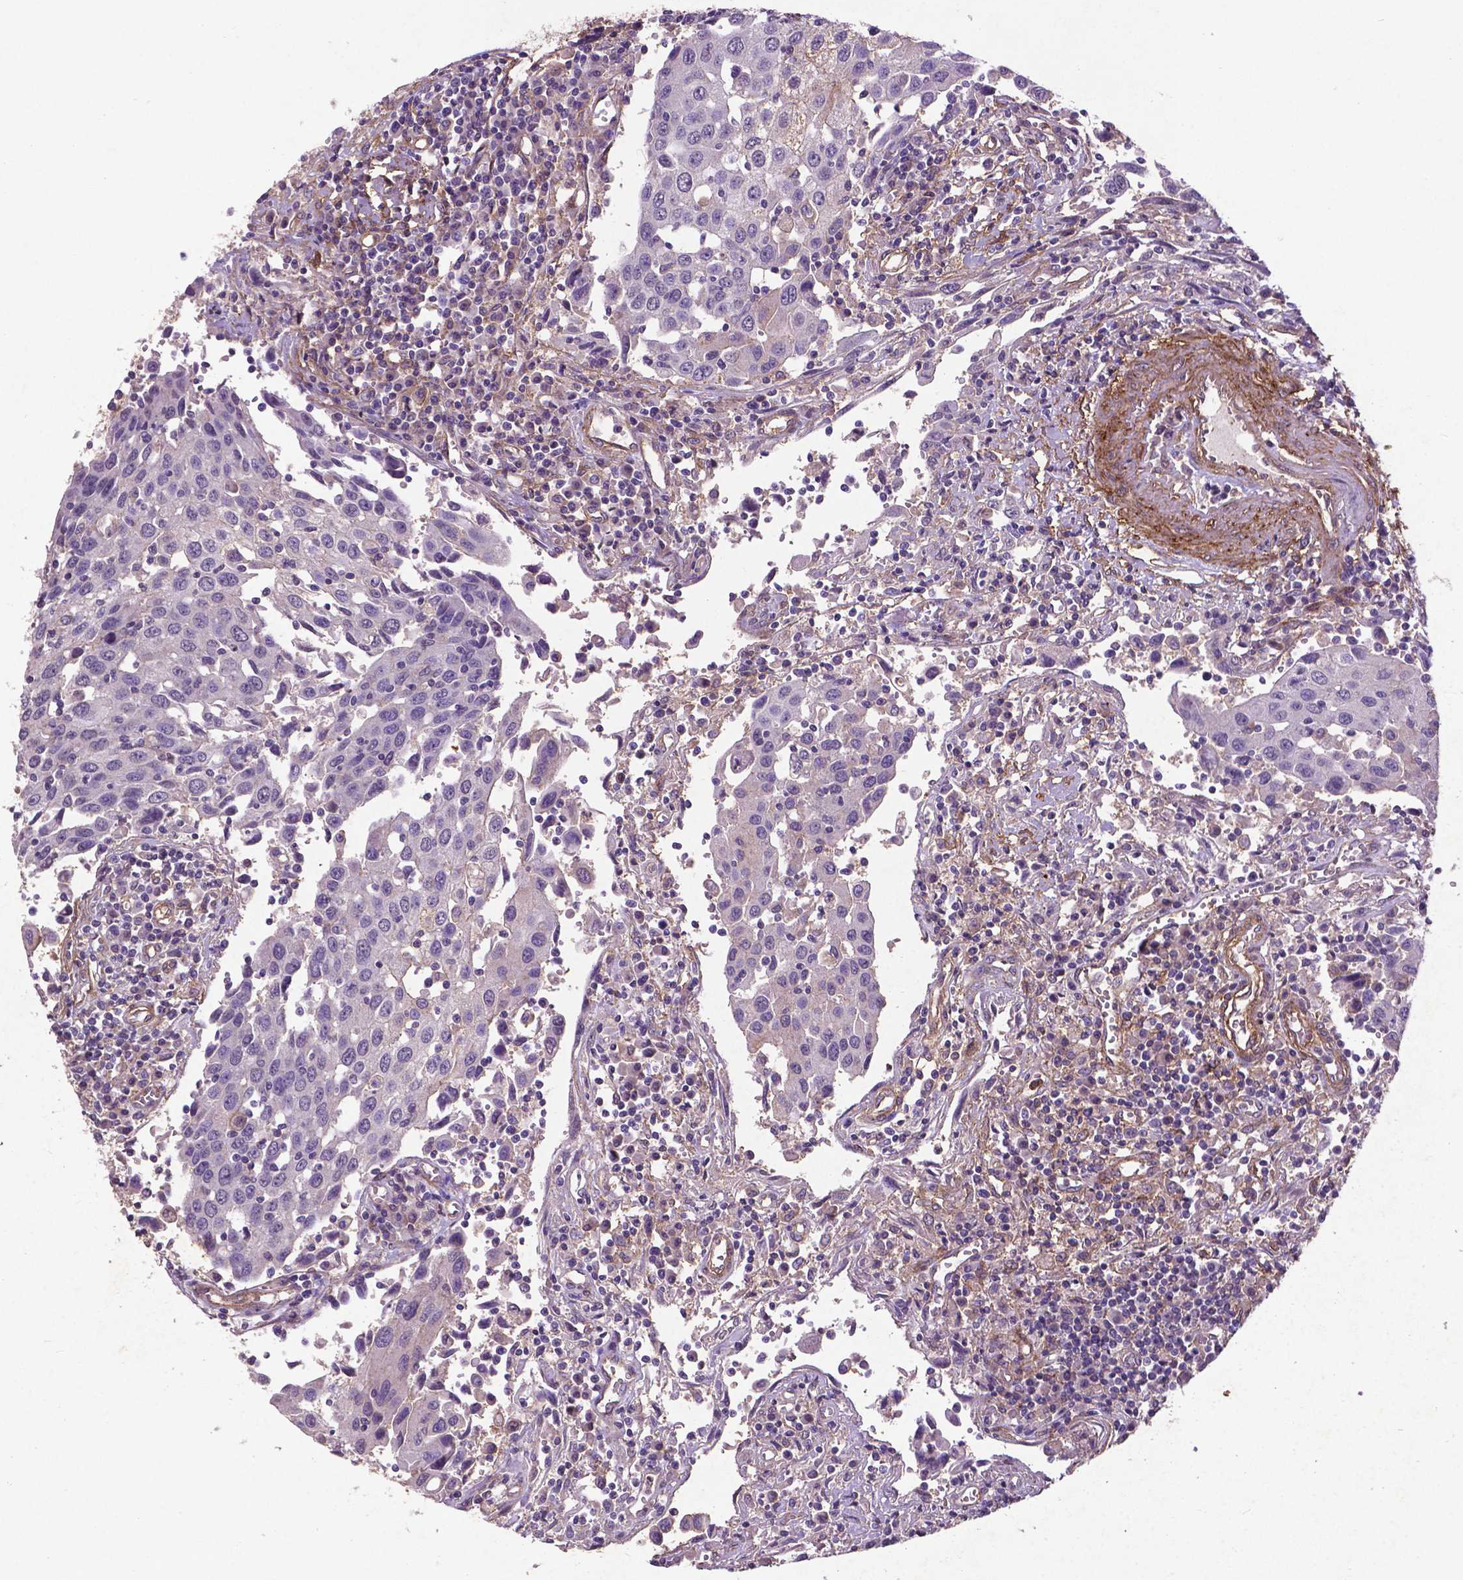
{"staining": {"intensity": "negative", "quantity": "none", "location": "none"}, "tissue": "urothelial cancer", "cell_type": "Tumor cells", "image_type": "cancer", "snomed": [{"axis": "morphology", "description": "Urothelial carcinoma, High grade"}, {"axis": "topography", "description": "Urinary bladder"}], "caption": "Immunohistochemistry (IHC) histopathology image of high-grade urothelial carcinoma stained for a protein (brown), which reveals no expression in tumor cells.", "gene": "RRAS", "patient": {"sex": "female", "age": 85}}